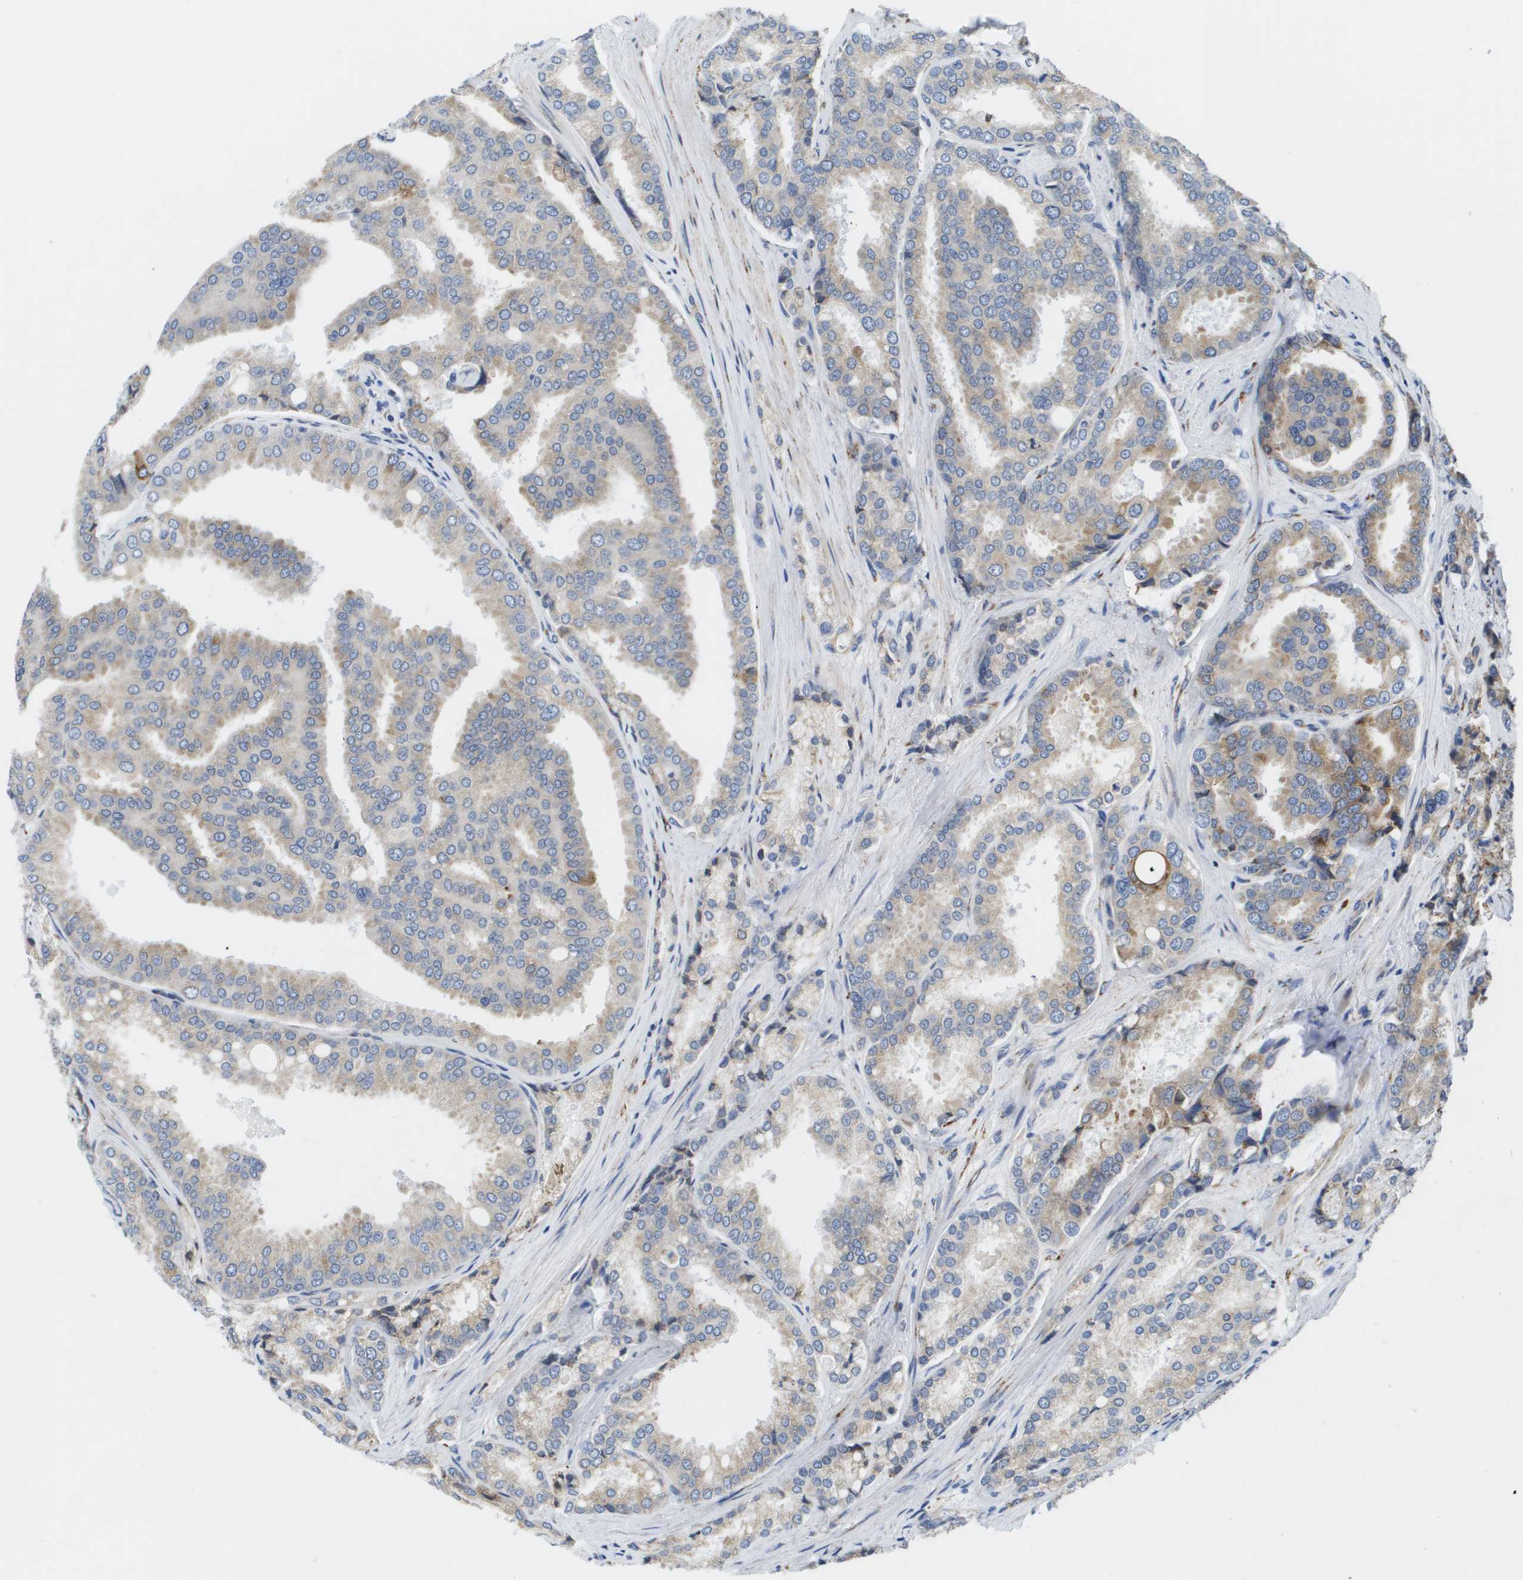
{"staining": {"intensity": "weak", "quantity": "<25%", "location": "cytoplasmic/membranous"}, "tissue": "prostate cancer", "cell_type": "Tumor cells", "image_type": "cancer", "snomed": [{"axis": "morphology", "description": "Adenocarcinoma, High grade"}, {"axis": "topography", "description": "Prostate"}], "caption": "Immunohistochemistry image of human adenocarcinoma (high-grade) (prostate) stained for a protein (brown), which exhibits no expression in tumor cells.", "gene": "ST3GAL2", "patient": {"sex": "male", "age": 50}}